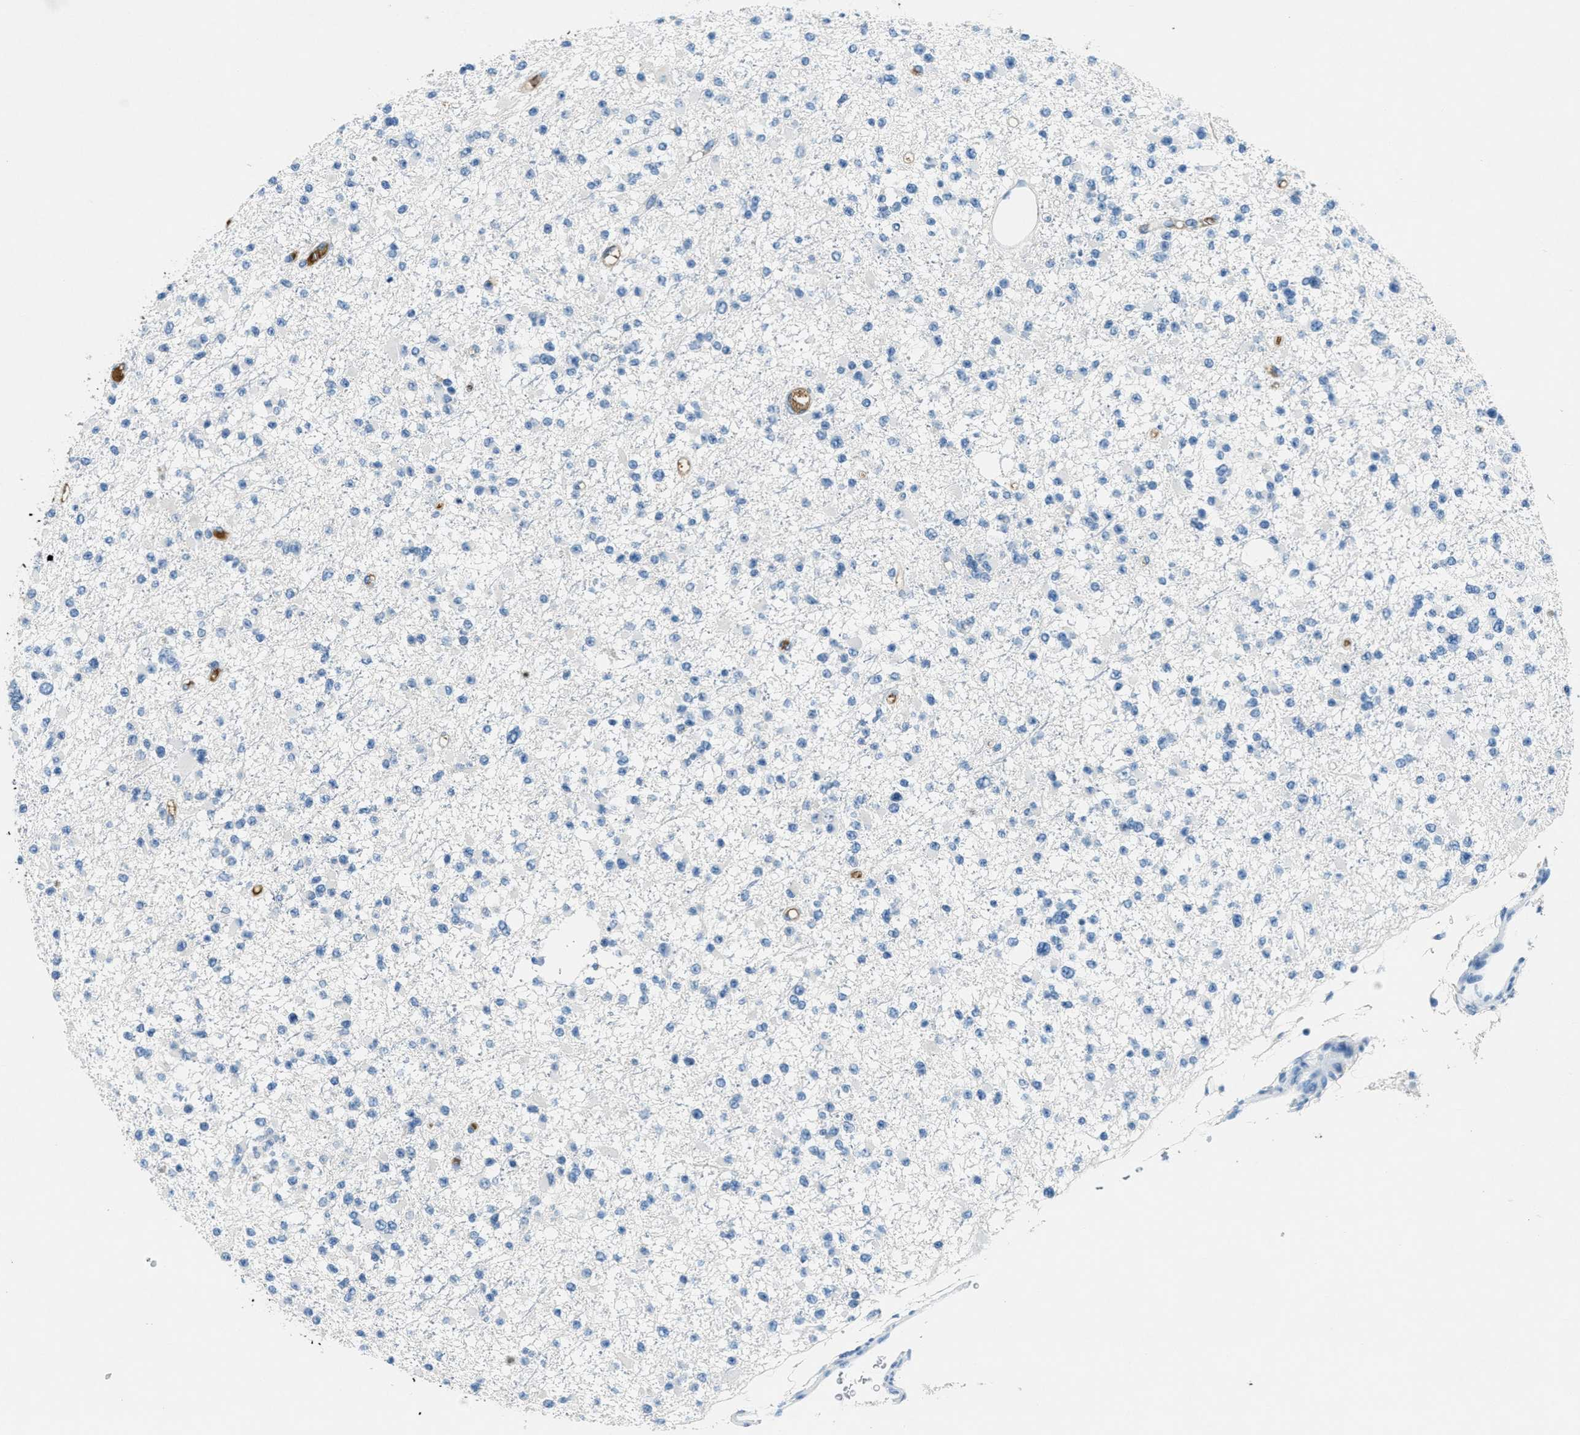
{"staining": {"intensity": "negative", "quantity": "none", "location": "none"}, "tissue": "glioma", "cell_type": "Tumor cells", "image_type": "cancer", "snomed": [{"axis": "morphology", "description": "Glioma, malignant, Low grade"}, {"axis": "topography", "description": "Brain"}], "caption": "Tumor cells show no significant protein staining in glioma.", "gene": "A2M", "patient": {"sex": "female", "age": 22}}